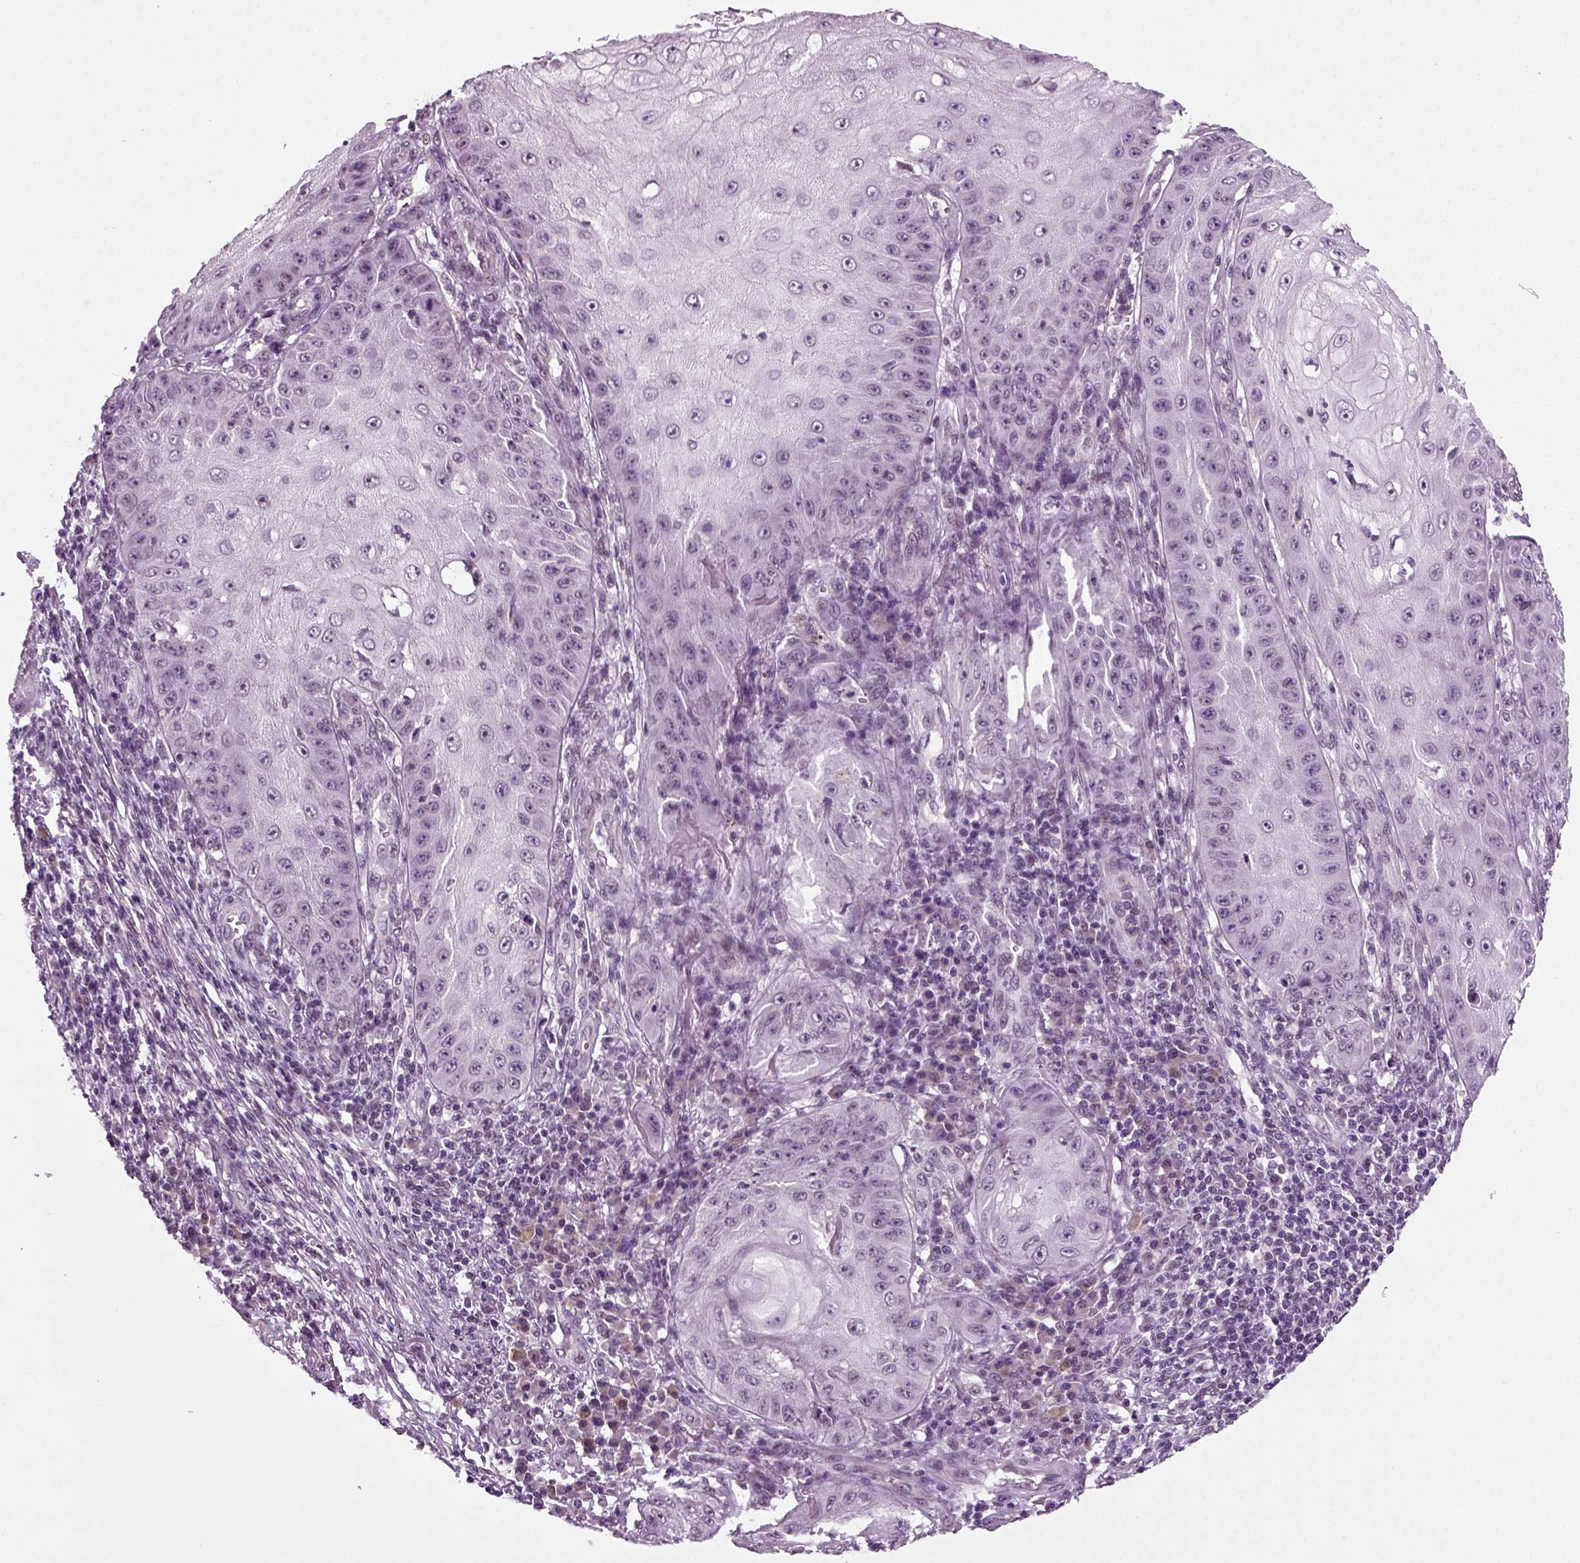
{"staining": {"intensity": "negative", "quantity": "none", "location": "none"}, "tissue": "skin cancer", "cell_type": "Tumor cells", "image_type": "cancer", "snomed": [{"axis": "morphology", "description": "Squamous cell carcinoma, NOS"}, {"axis": "topography", "description": "Skin"}], "caption": "This is a micrograph of immunohistochemistry (IHC) staining of squamous cell carcinoma (skin), which shows no staining in tumor cells. The staining is performed using DAB (3,3'-diaminobenzidine) brown chromogen with nuclei counter-stained in using hematoxylin.", "gene": "RCOR3", "patient": {"sex": "male", "age": 70}}